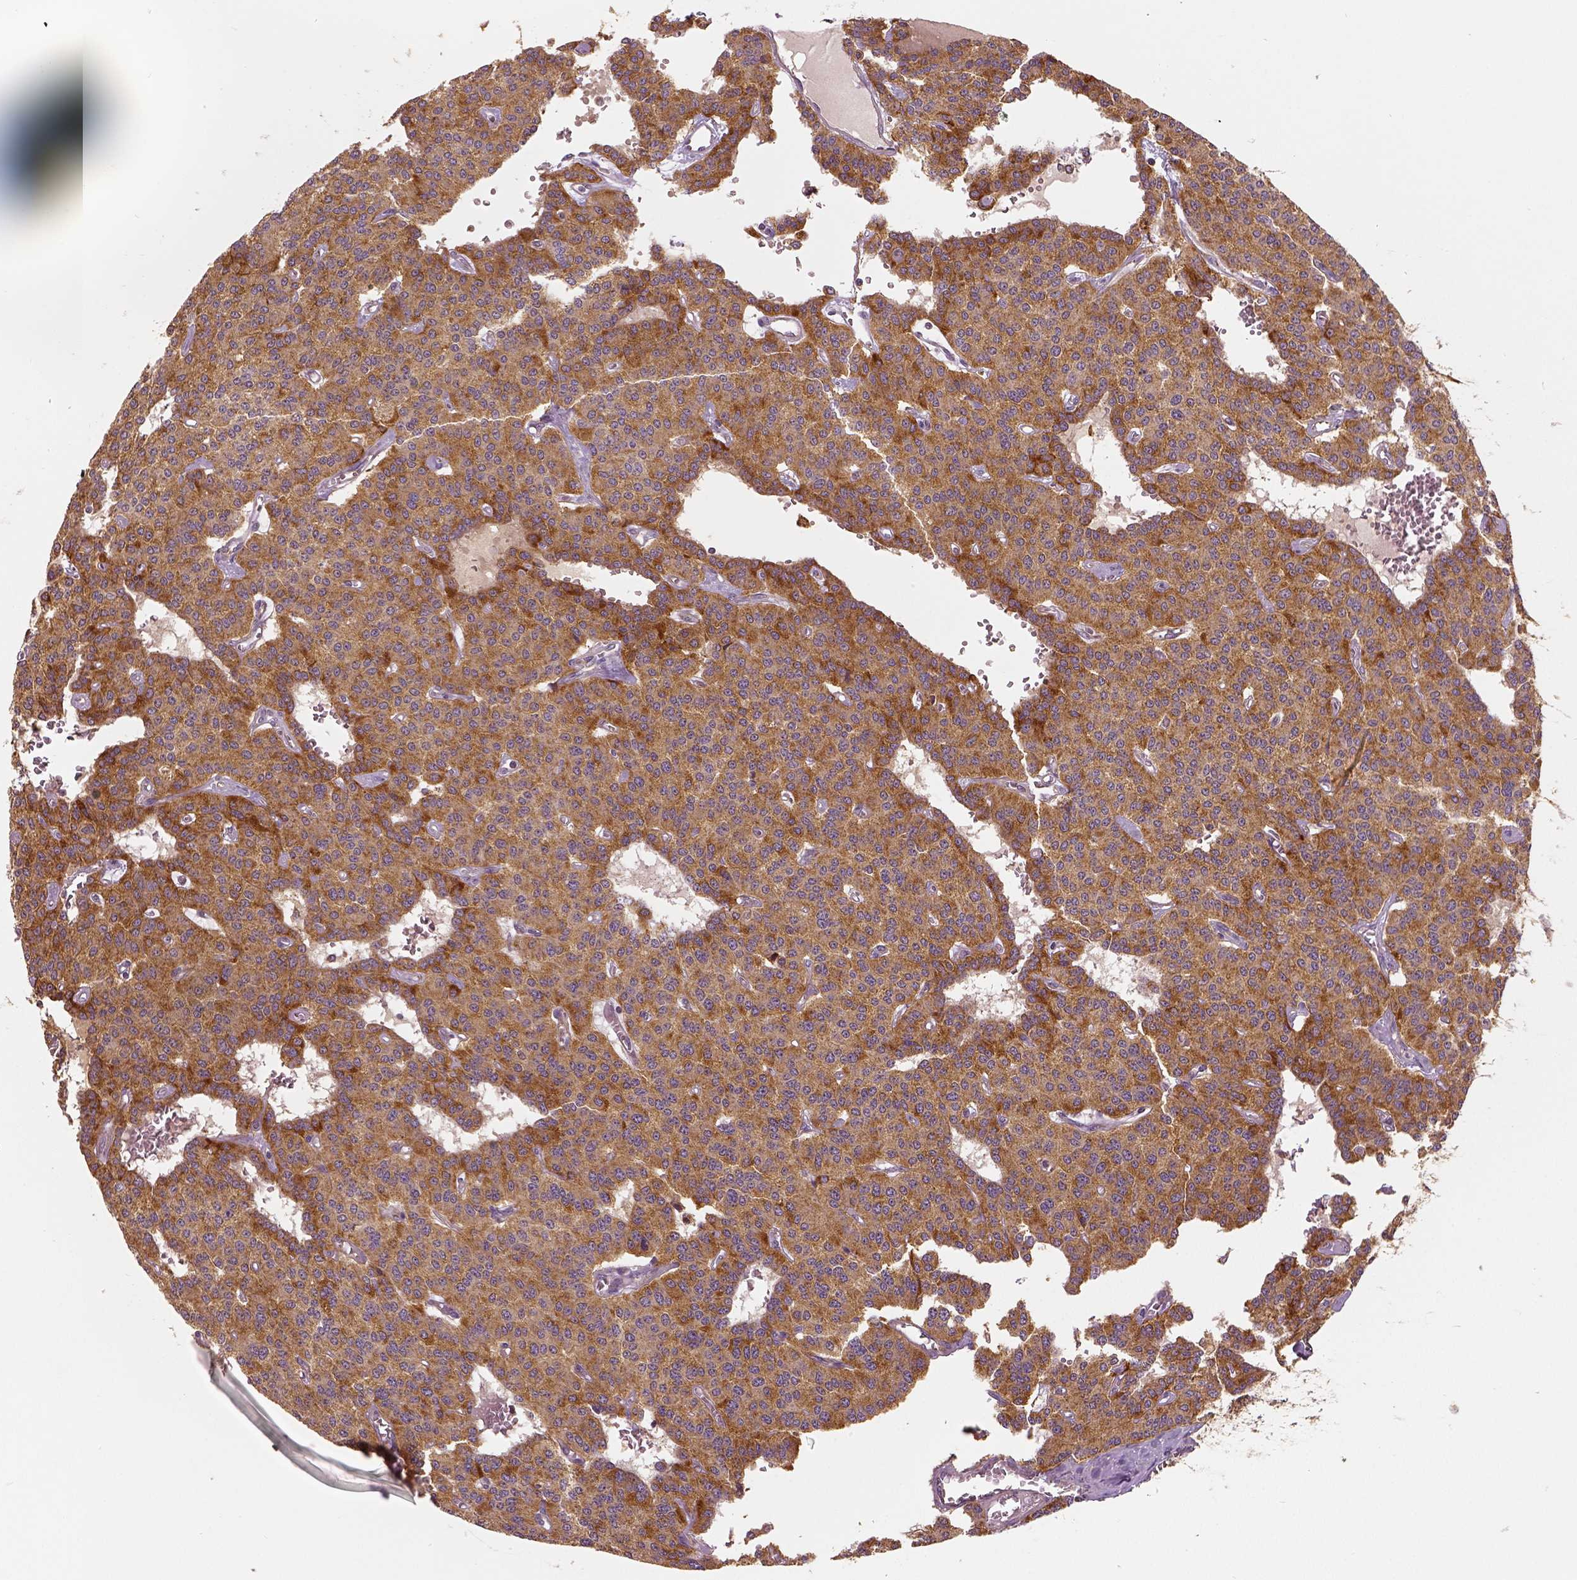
{"staining": {"intensity": "moderate", "quantity": ">75%", "location": "cytoplasmic/membranous"}, "tissue": "carcinoid", "cell_type": "Tumor cells", "image_type": "cancer", "snomed": [{"axis": "morphology", "description": "Carcinoid, malignant, NOS"}, {"axis": "topography", "description": "Lung"}], "caption": "Carcinoid (malignant) stained with a protein marker shows moderate staining in tumor cells.", "gene": "PGAM5", "patient": {"sex": "female", "age": 71}}